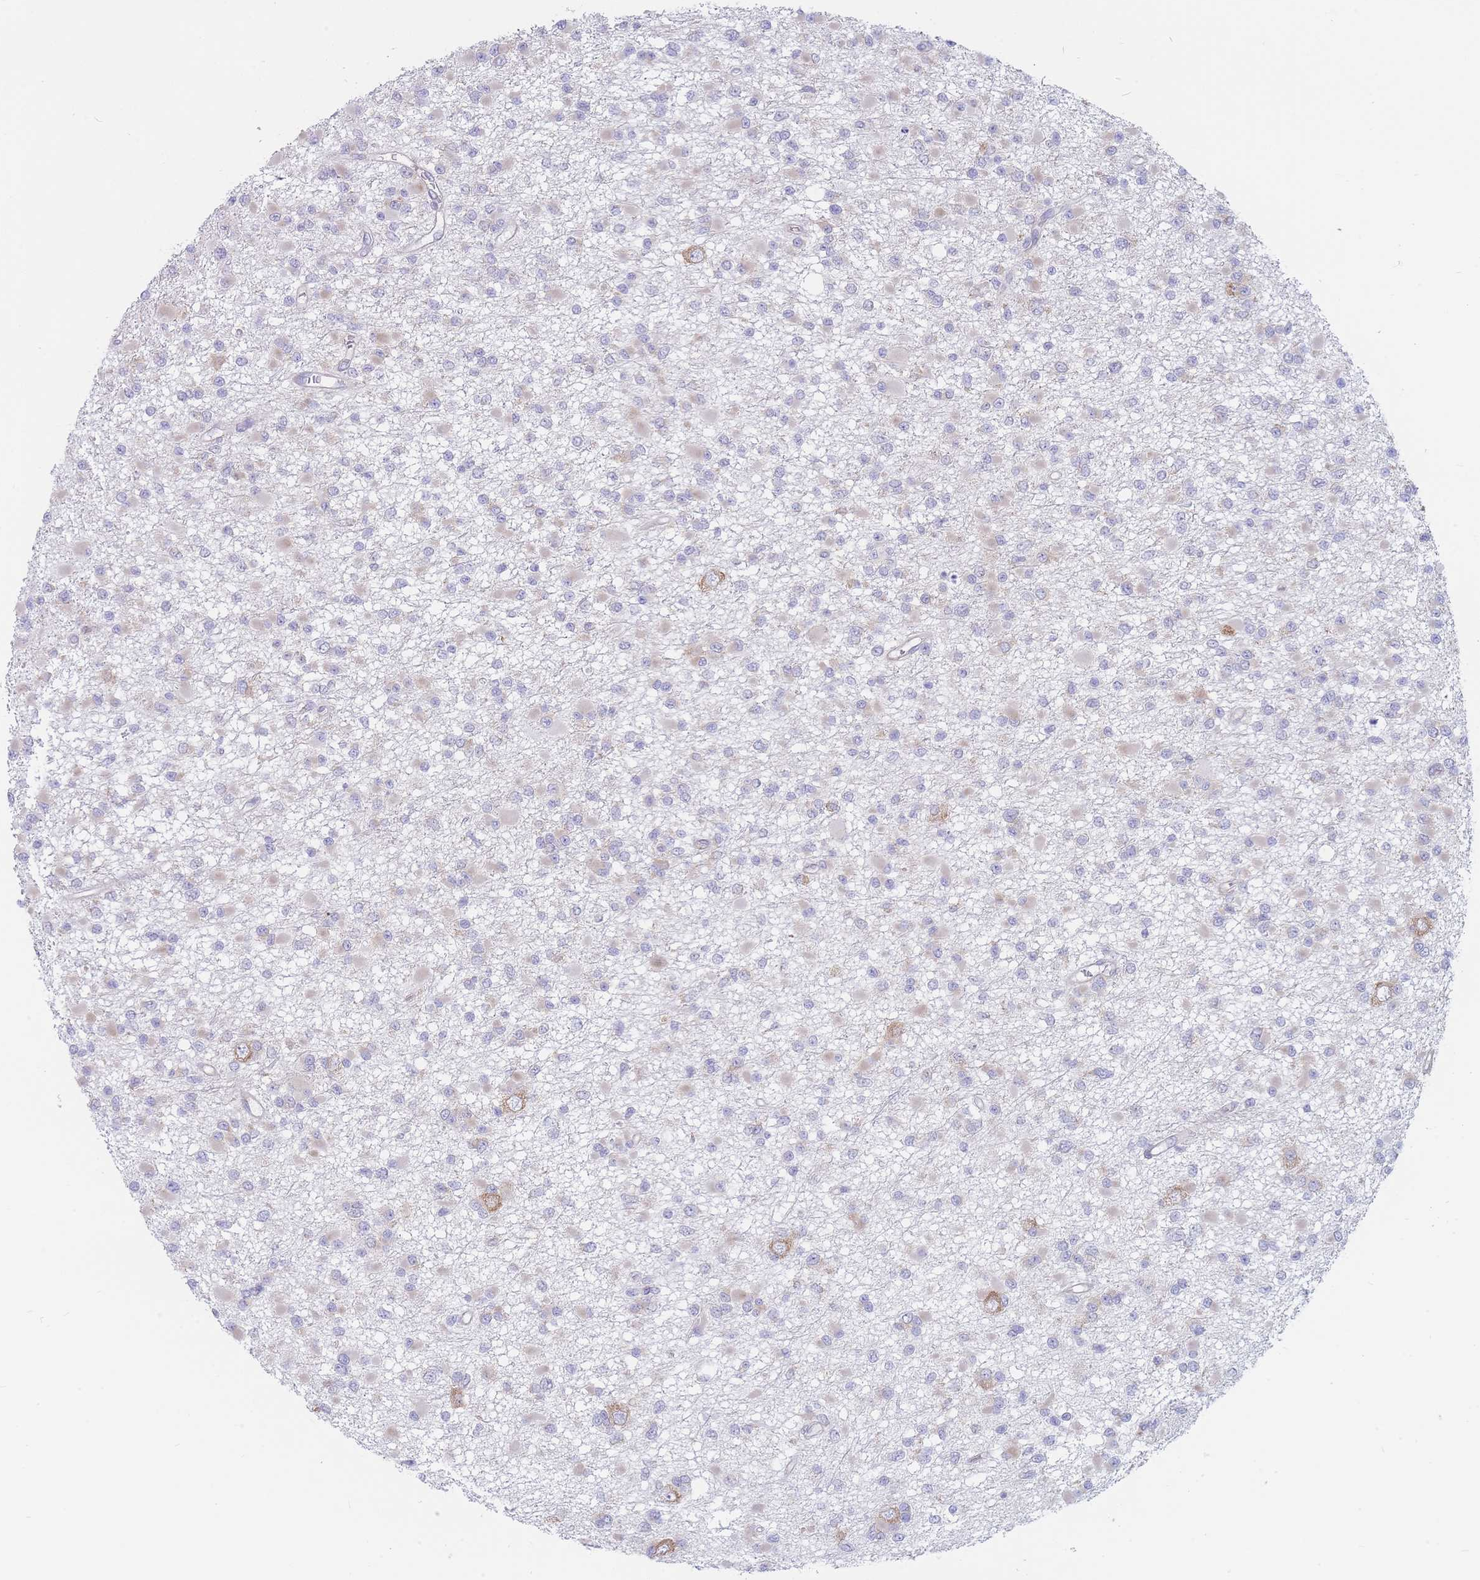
{"staining": {"intensity": "negative", "quantity": "none", "location": "none"}, "tissue": "glioma", "cell_type": "Tumor cells", "image_type": "cancer", "snomed": [{"axis": "morphology", "description": "Glioma, malignant, Low grade"}, {"axis": "topography", "description": "Brain"}], "caption": "A photomicrograph of human glioma is negative for staining in tumor cells.", "gene": "RPL8", "patient": {"sex": "female", "age": 22}}